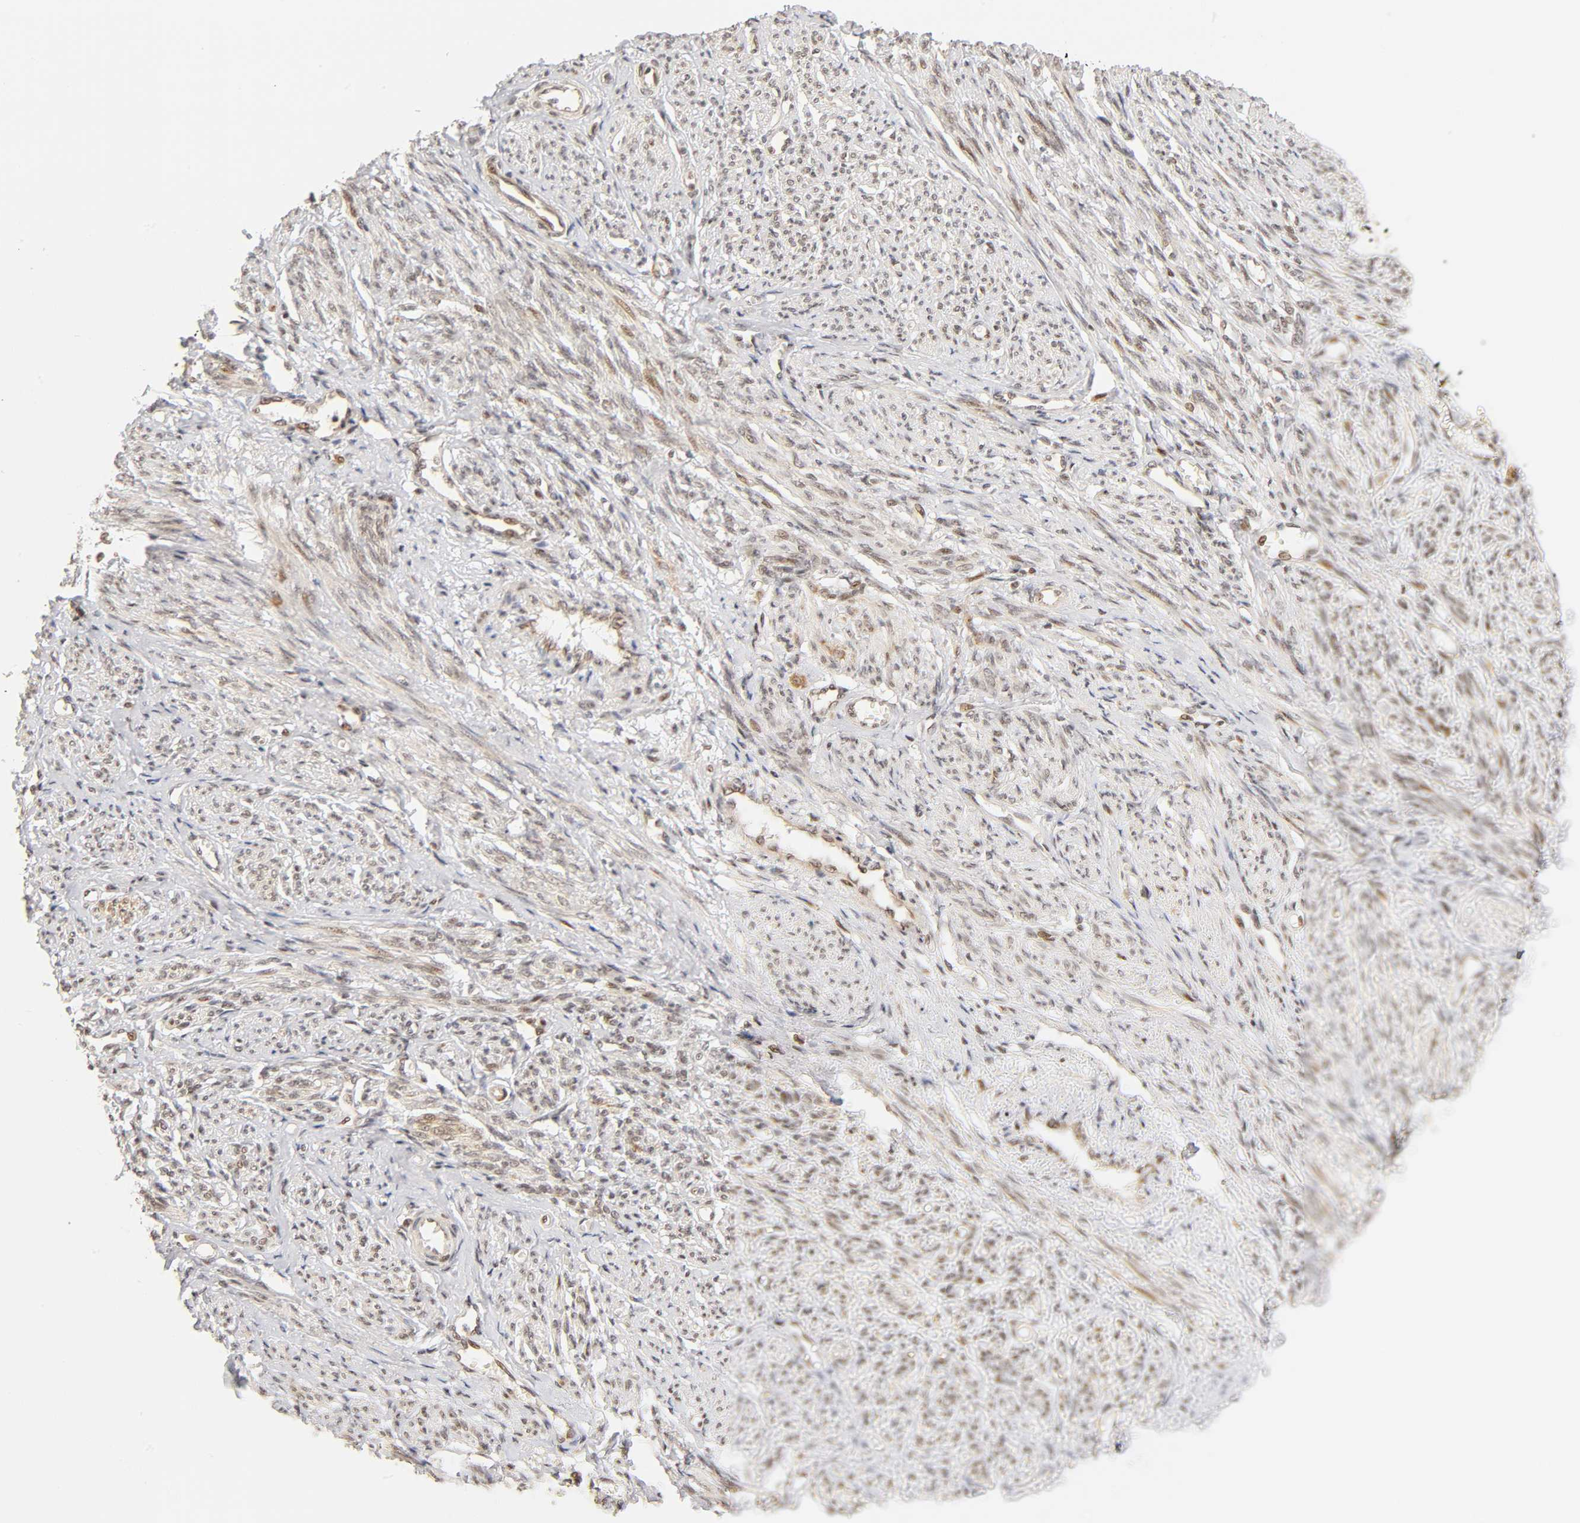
{"staining": {"intensity": "weak", "quantity": "25%-75%", "location": "cytoplasmic/membranous,nuclear"}, "tissue": "smooth muscle", "cell_type": "Smooth muscle cells", "image_type": "normal", "snomed": [{"axis": "morphology", "description": "Normal tissue, NOS"}, {"axis": "topography", "description": "Smooth muscle"}], "caption": "Smooth muscle stained for a protein exhibits weak cytoplasmic/membranous,nuclear positivity in smooth muscle cells. (DAB (3,3'-diaminobenzidine) IHC with brightfield microscopy, high magnification).", "gene": "TAF10", "patient": {"sex": "female", "age": 65}}